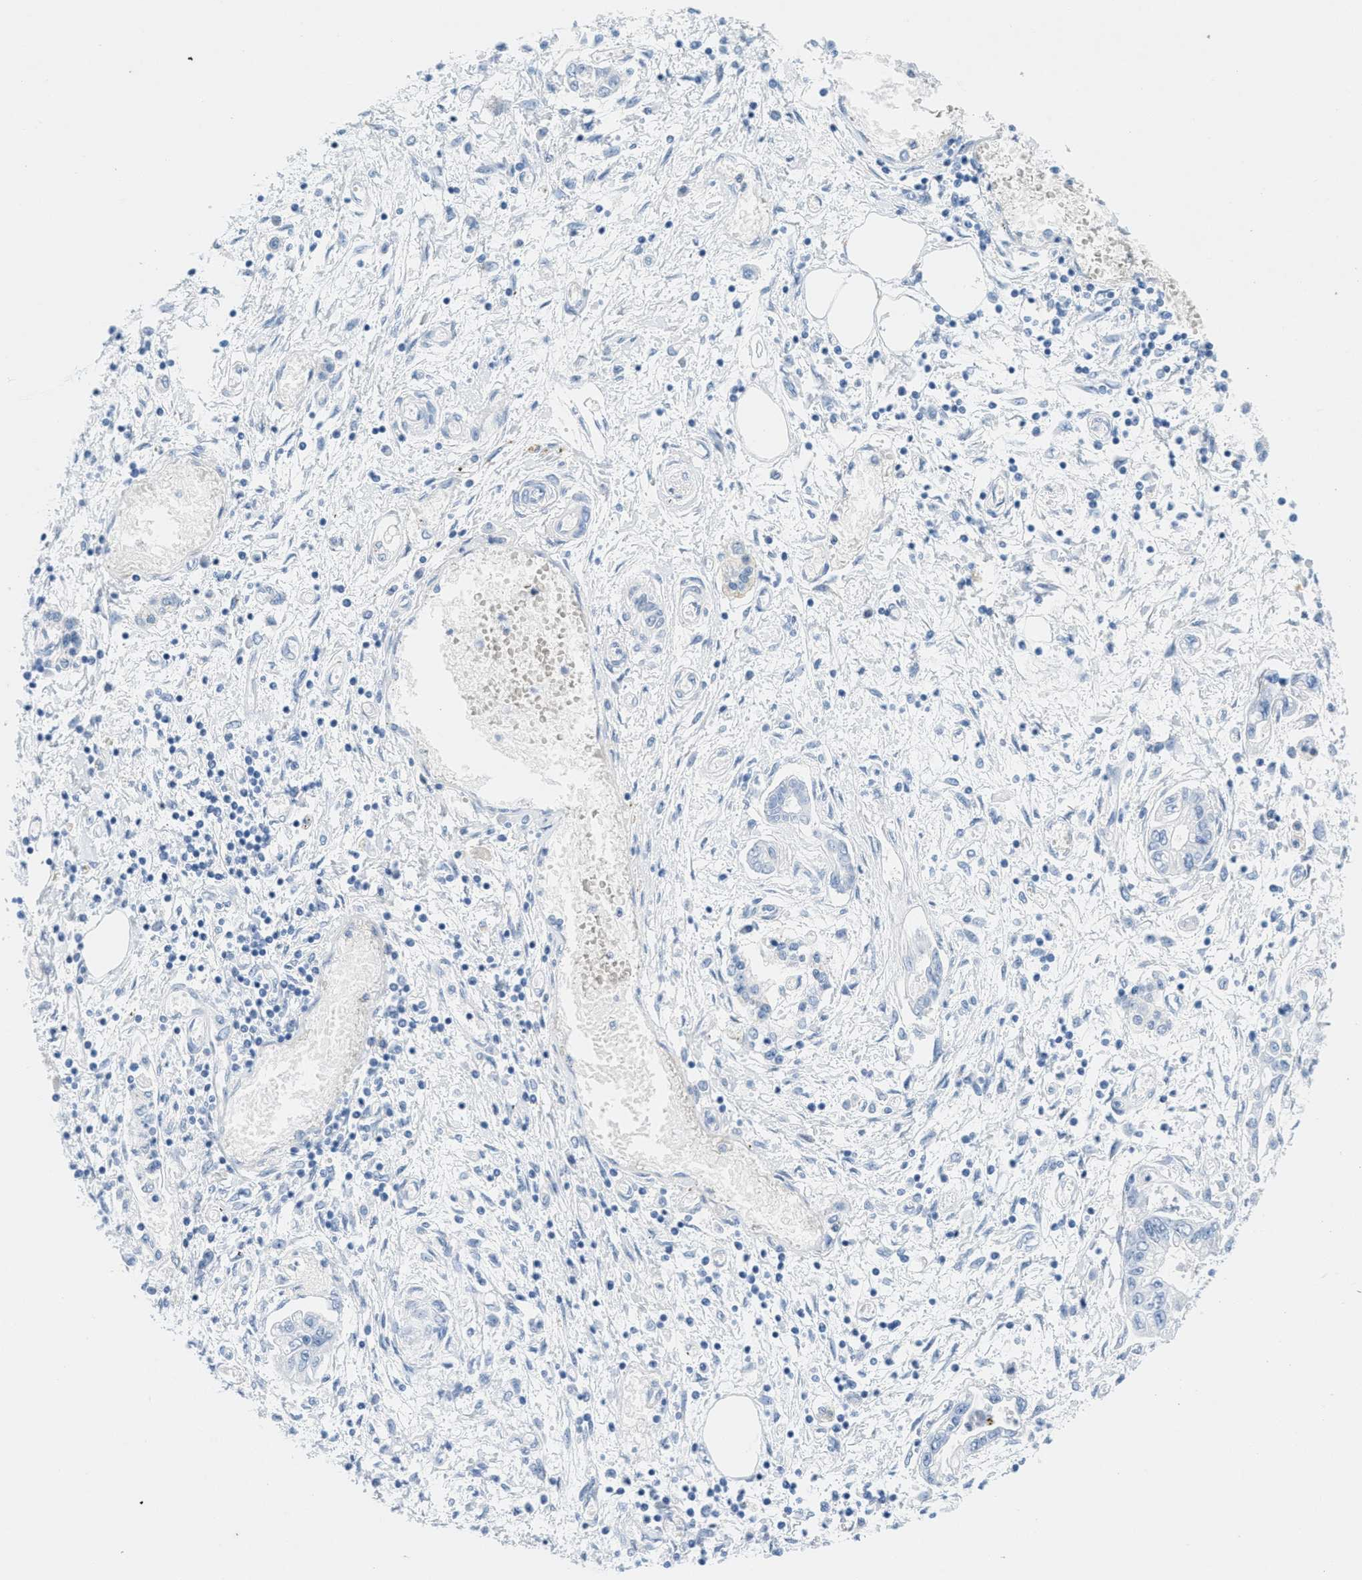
{"staining": {"intensity": "negative", "quantity": "none", "location": "none"}, "tissue": "pancreatic cancer", "cell_type": "Tumor cells", "image_type": "cancer", "snomed": [{"axis": "morphology", "description": "Adenocarcinoma, NOS"}, {"axis": "topography", "description": "Pancreas"}], "caption": "The immunohistochemistry (IHC) micrograph has no significant positivity in tumor cells of adenocarcinoma (pancreatic) tissue.", "gene": "GPM6A", "patient": {"sex": "male", "age": 56}}